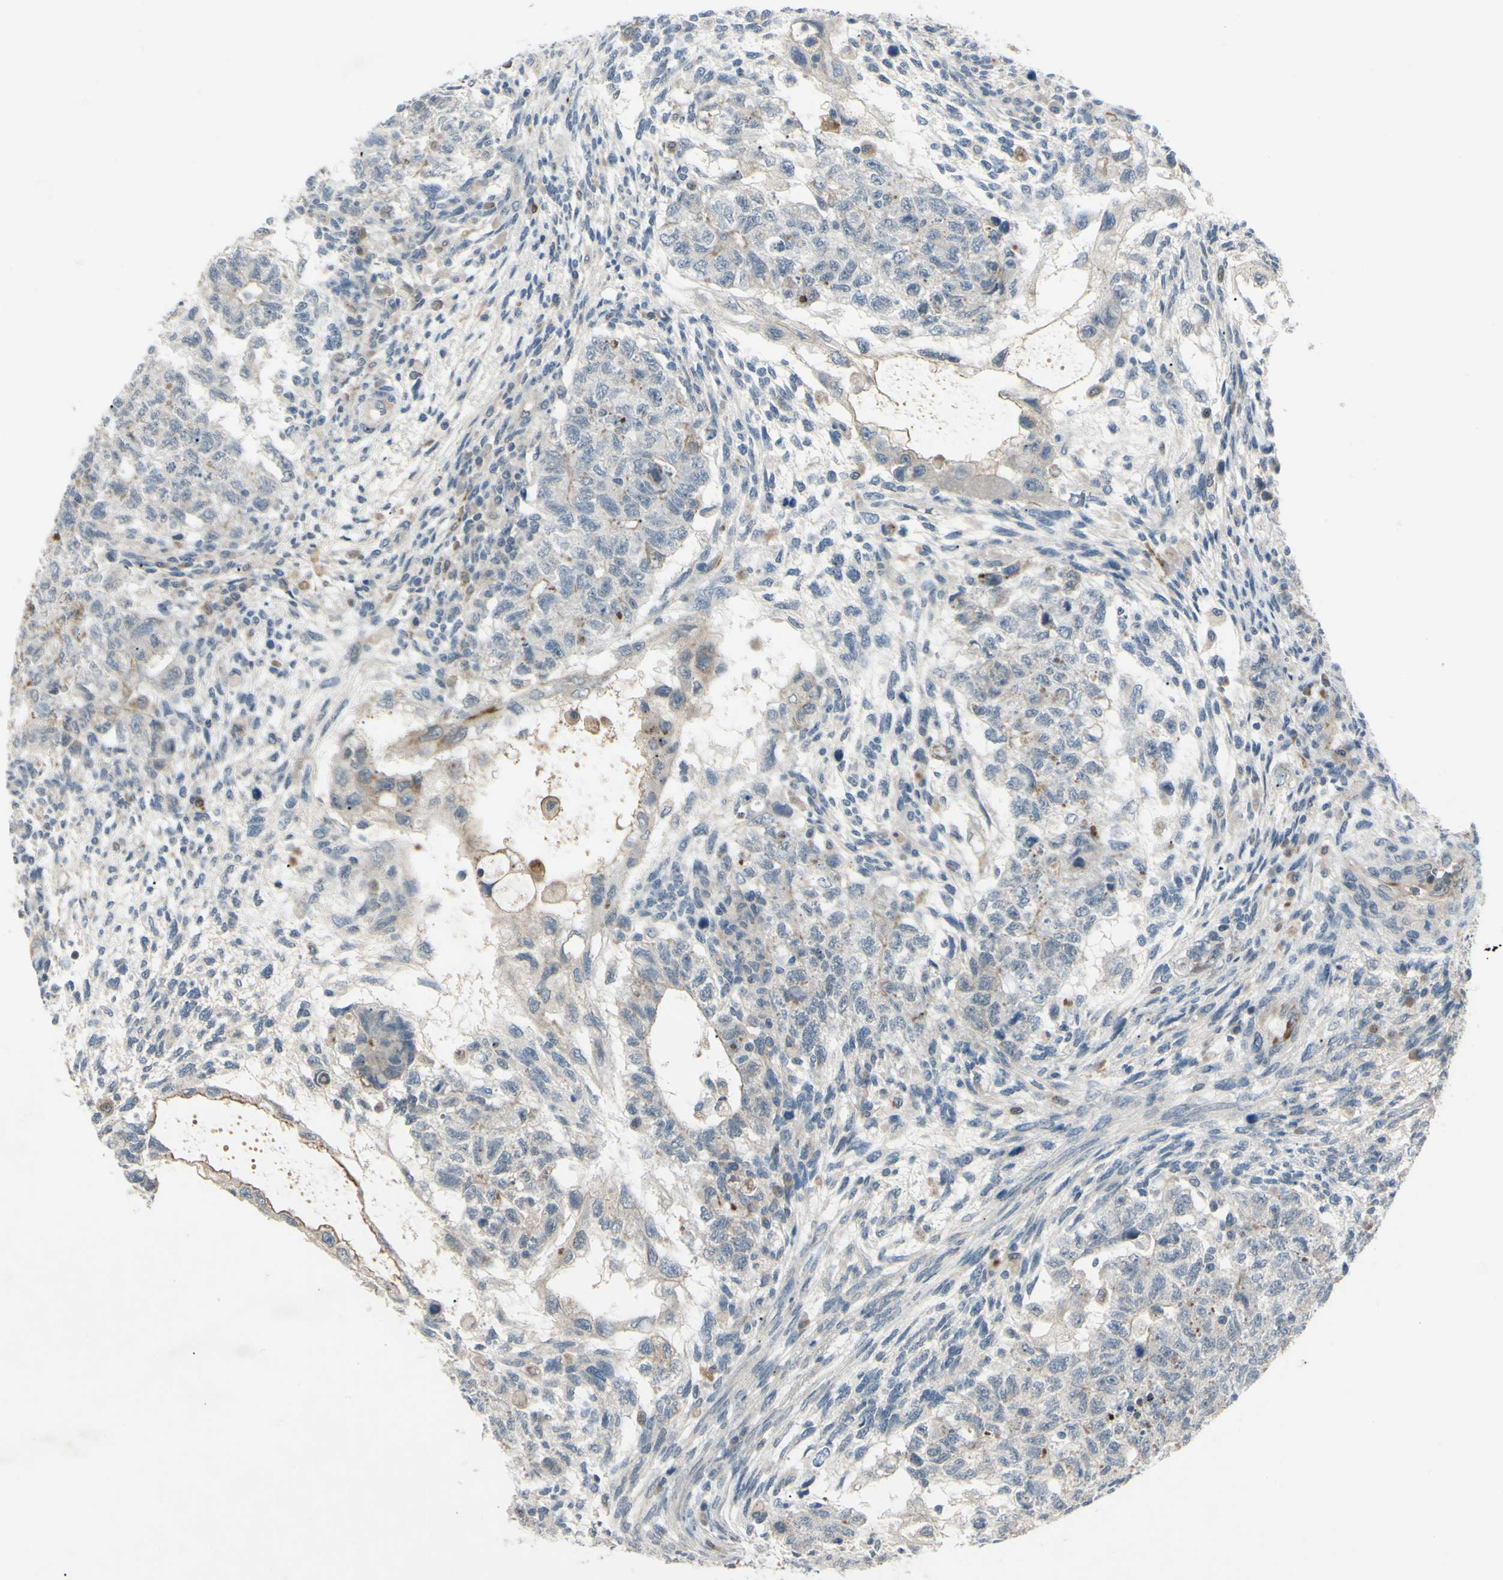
{"staining": {"intensity": "negative", "quantity": "none", "location": "none"}, "tissue": "testis cancer", "cell_type": "Tumor cells", "image_type": "cancer", "snomed": [{"axis": "morphology", "description": "Normal tissue, NOS"}, {"axis": "morphology", "description": "Carcinoma, Embryonal, NOS"}, {"axis": "topography", "description": "Testis"}], "caption": "Immunohistochemistry image of neoplastic tissue: human testis embryonal carcinoma stained with DAB reveals no significant protein positivity in tumor cells. (DAB (3,3'-diaminobenzidine) IHC visualized using brightfield microscopy, high magnification).", "gene": "FGFR2", "patient": {"sex": "male", "age": 36}}